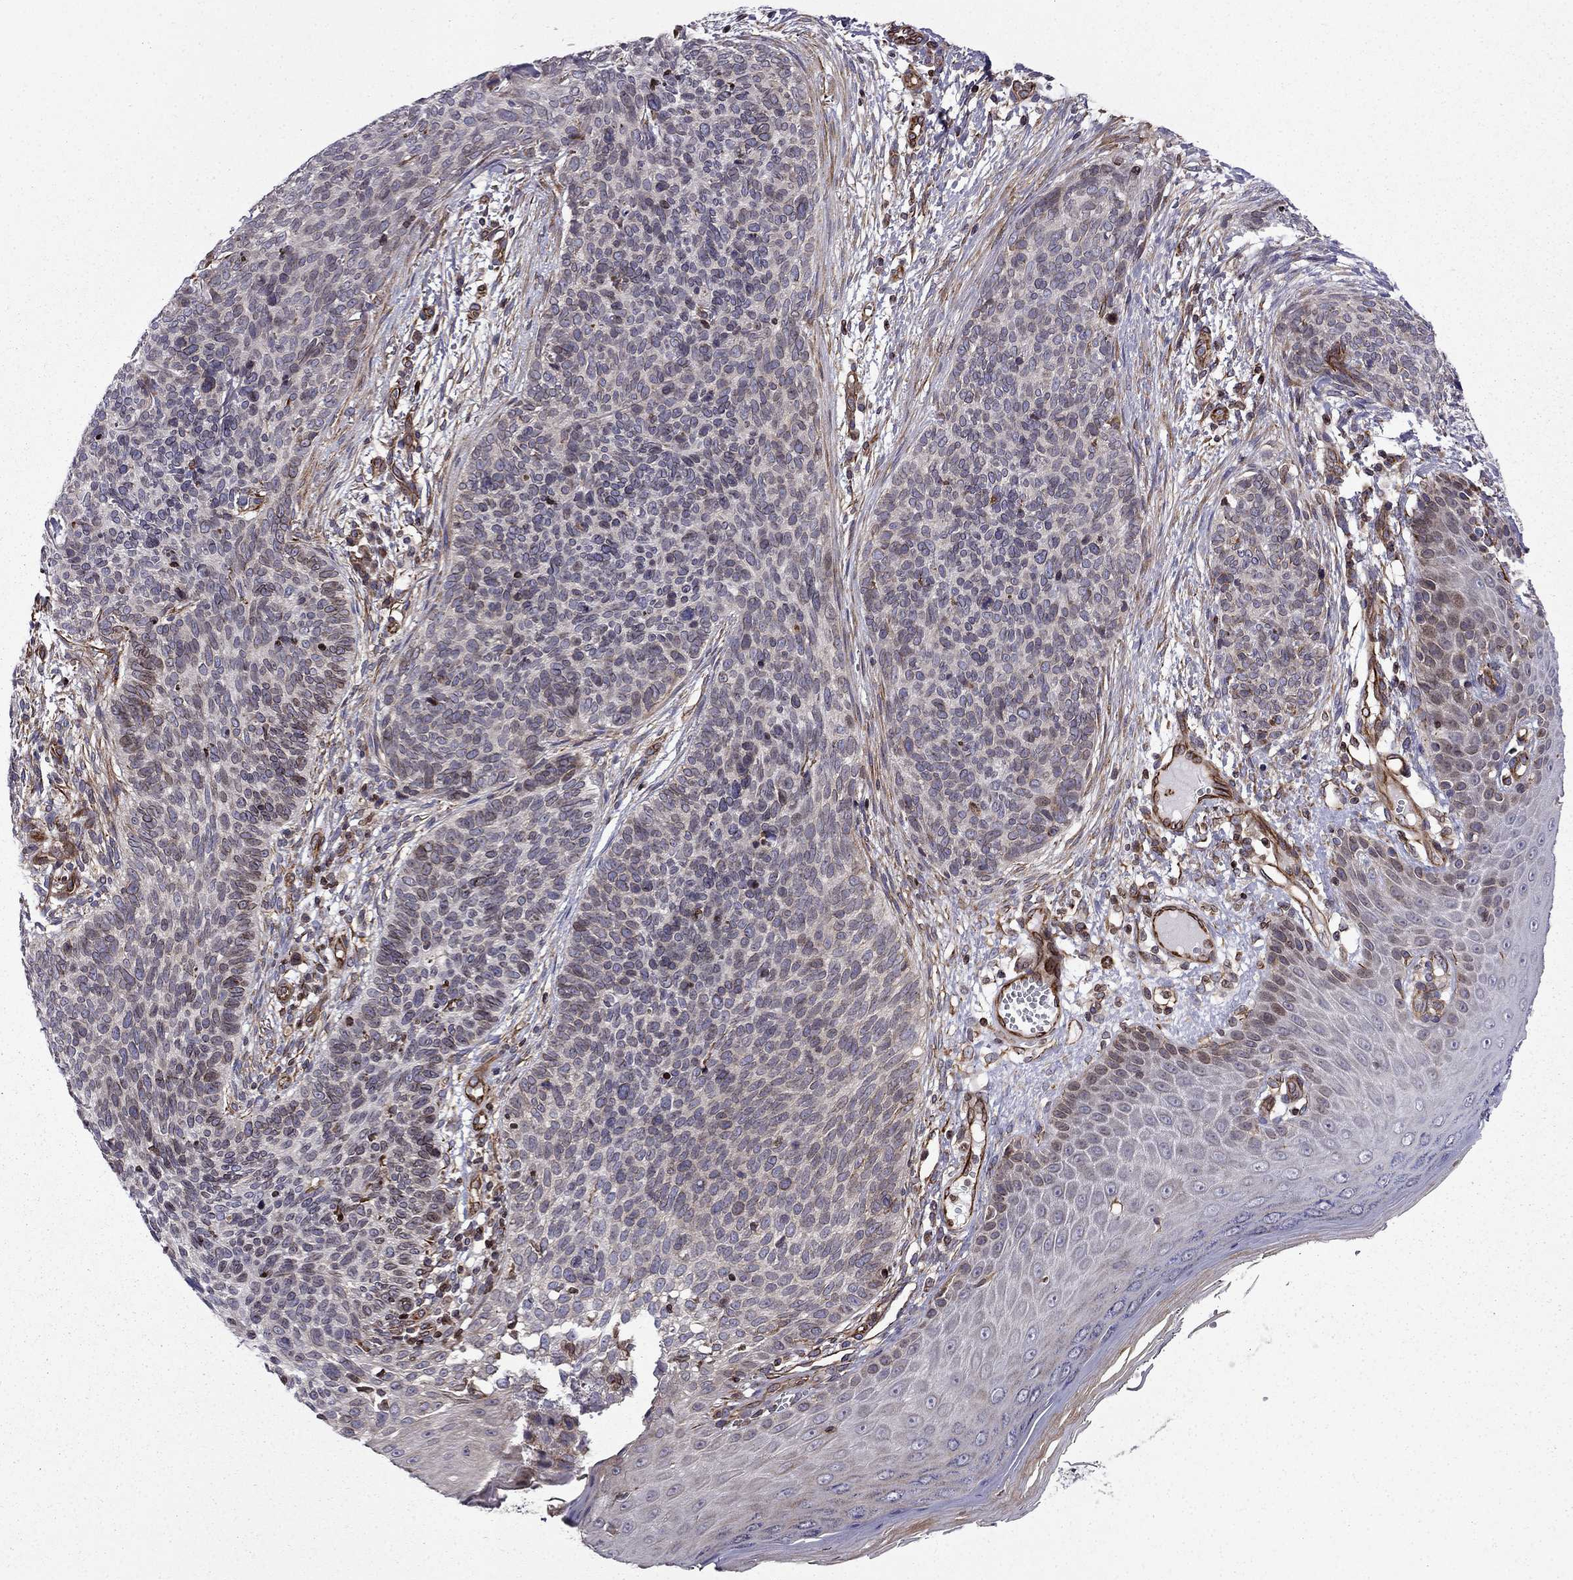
{"staining": {"intensity": "negative", "quantity": "none", "location": "none"}, "tissue": "skin cancer", "cell_type": "Tumor cells", "image_type": "cancer", "snomed": [{"axis": "morphology", "description": "Basal cell carcinoma"}, {"axis": "topography", "description": "Skin"}], "caption": "Immunohistochemical staining of skin cancer (basal cell carcinoma) reveals no significant staining in tumor cells.", "gene": "CDC42BPA", "patient": {"sex": "male", "age": 64}}